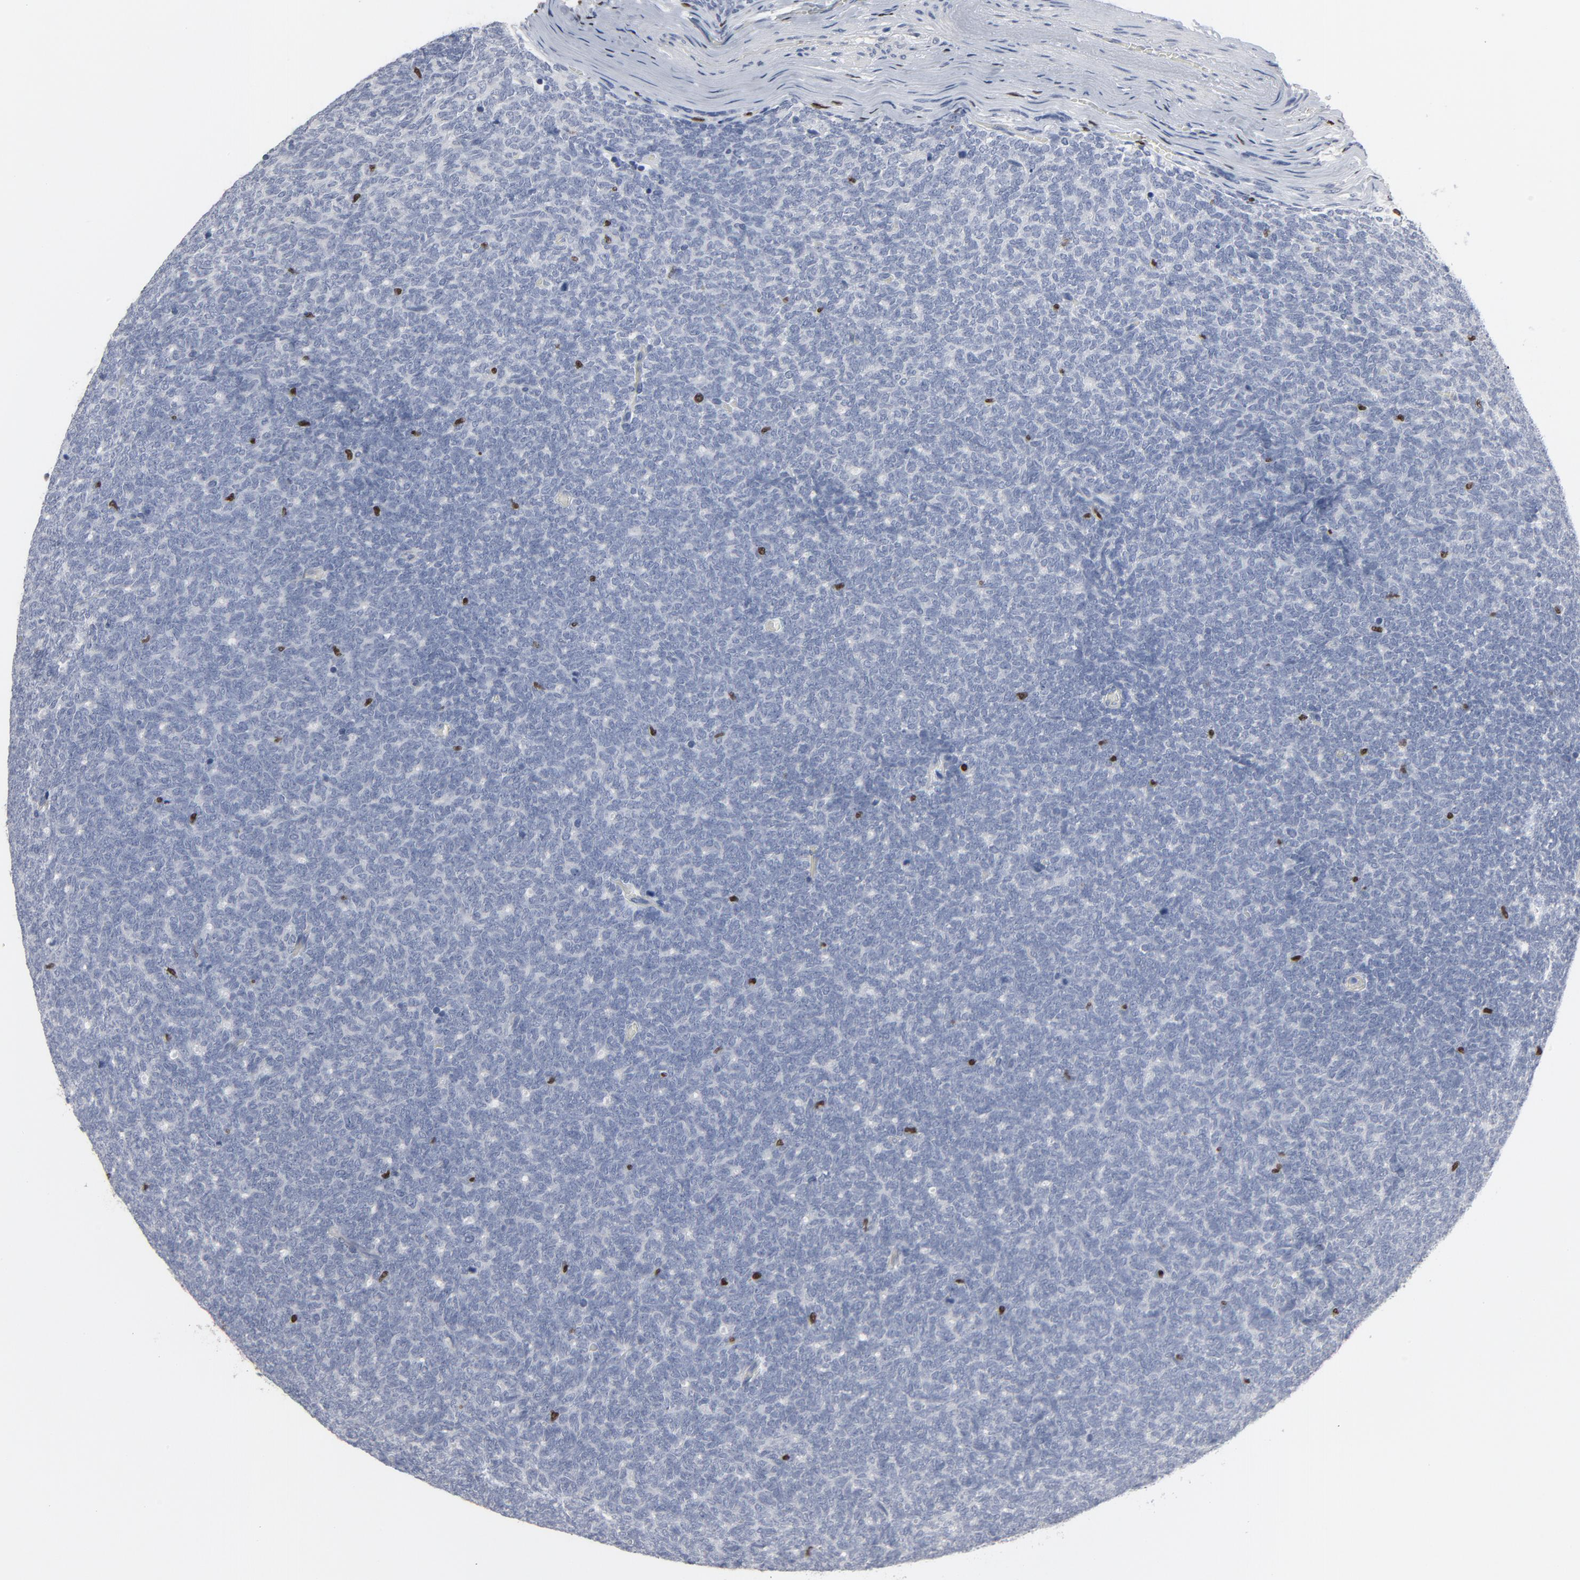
{"staining": {"intensity": "negative", "quantity": "none", "location": "none"}, "tissue": "renal cancer", "cell_type": "Tumor cells", "image_type": "cancer", "snomed": [{"axis": "morphology", "description": "Neoplasm, malignant, NOS"}, {"axis": "topography", "description": "Kidney"}], "caption": "High magnification brightfield microscopy of renal malignant neoplasm stained with DAB (brown) and counterstained with hematoxylin (blue): tumor cells show no significant staining. (Stains: DAB IHC with hematoxylin counter stain, Microscopy: brightfield microscopy at high magnification).", "gene": "SPI1", "patient": {"sex": "male", "age": 28}}